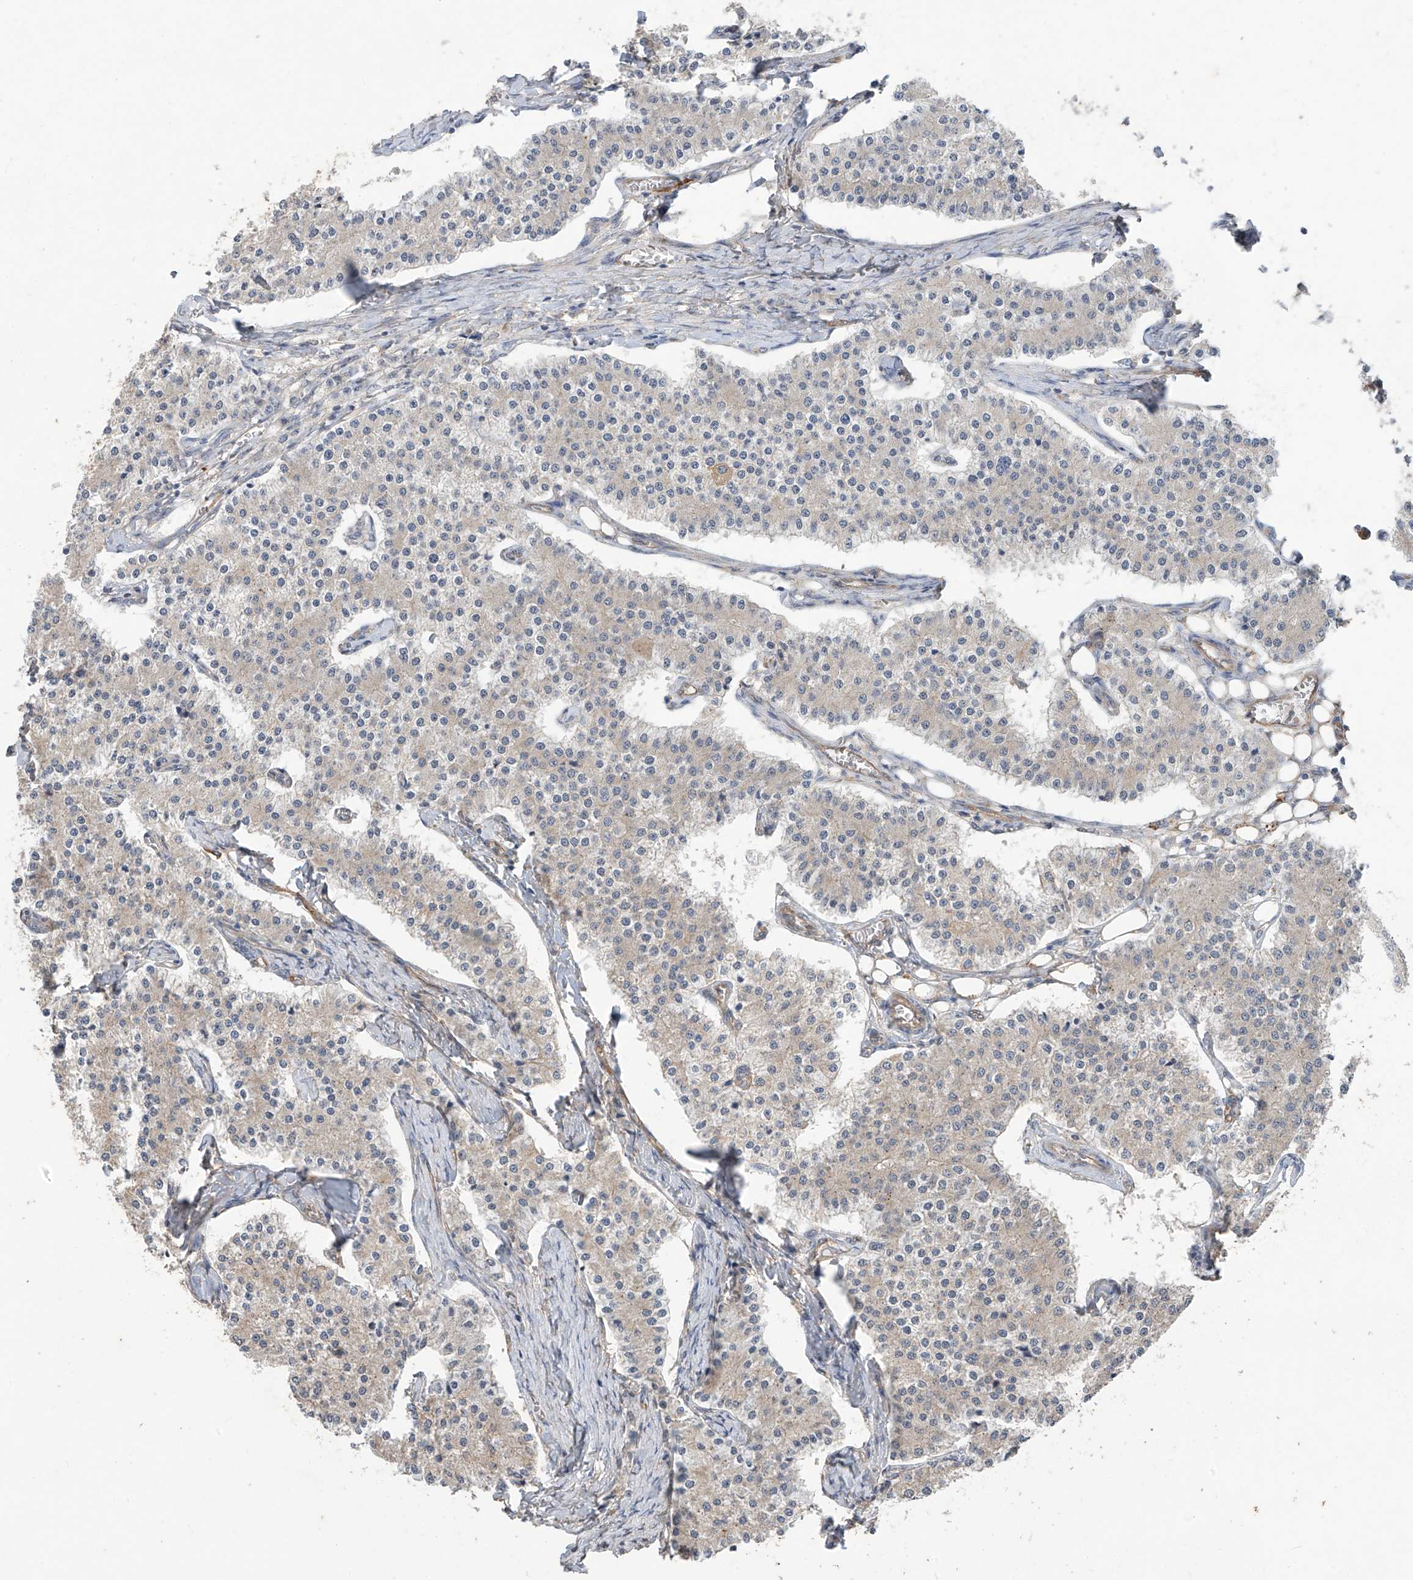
{"staining": {"intensity": "weak", "quantity": "25%-75%", "location": "cytoplasmic/membranous"}, "tissue": "carcinoid", "cell_type": "Tumor cells", "image_type": "cancer", "snomed": [{"axis": "morphology", "description": "Carcinoid, malignant, NOS"}, {"axis": "topography", "description": "Colon"}], "caption": "Protein analysis of carcinoid tissue displays weak cytoplasmic/membranous positivity in about 25%-75% of tumor cells.", "gene": "AGBL5", "patient": {"sex": "female", "age": 52}}